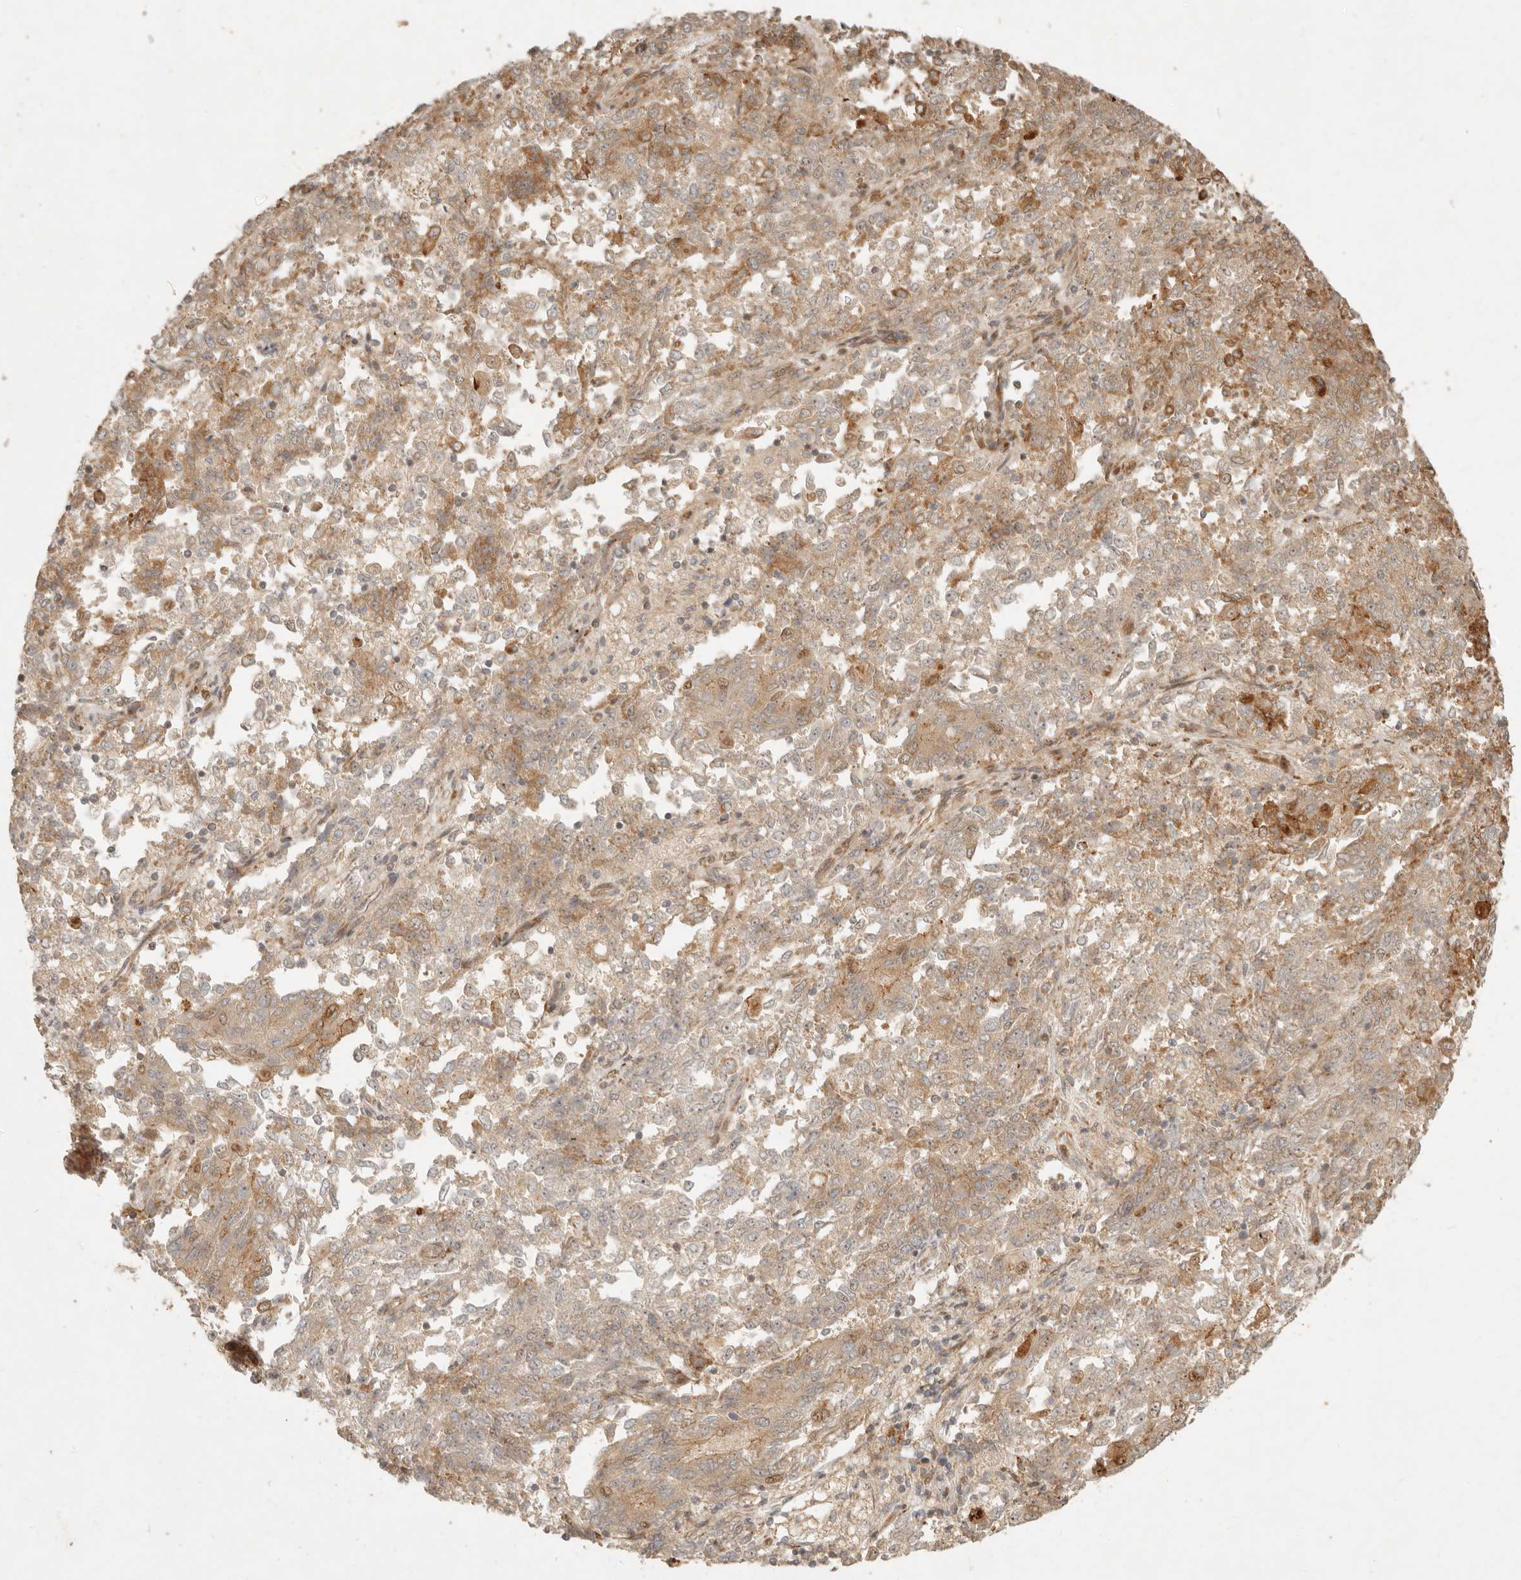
{"staining": {"intensity": "moderate", "quantity": "25%-75%", "location": "cytoplasmic/membranous"}, "tissue": "endometrial cancer", "cell_type": "Tumor cells", "image_type": "cancer", "snomed": [{"axis": "morphology", "description": "Adenocarcinoma, NOS"}, {"axis": "topography", "description": "Endometrium"}], "caption": "About 25%-75% of tumor cells in endometrial cancer reveal moderate cytoplasmic/membranous protein expression as visualized by brown immunohistochemical staining.", "gene": "KLHL38", "patient": {"sex": "female", "age": 80}}